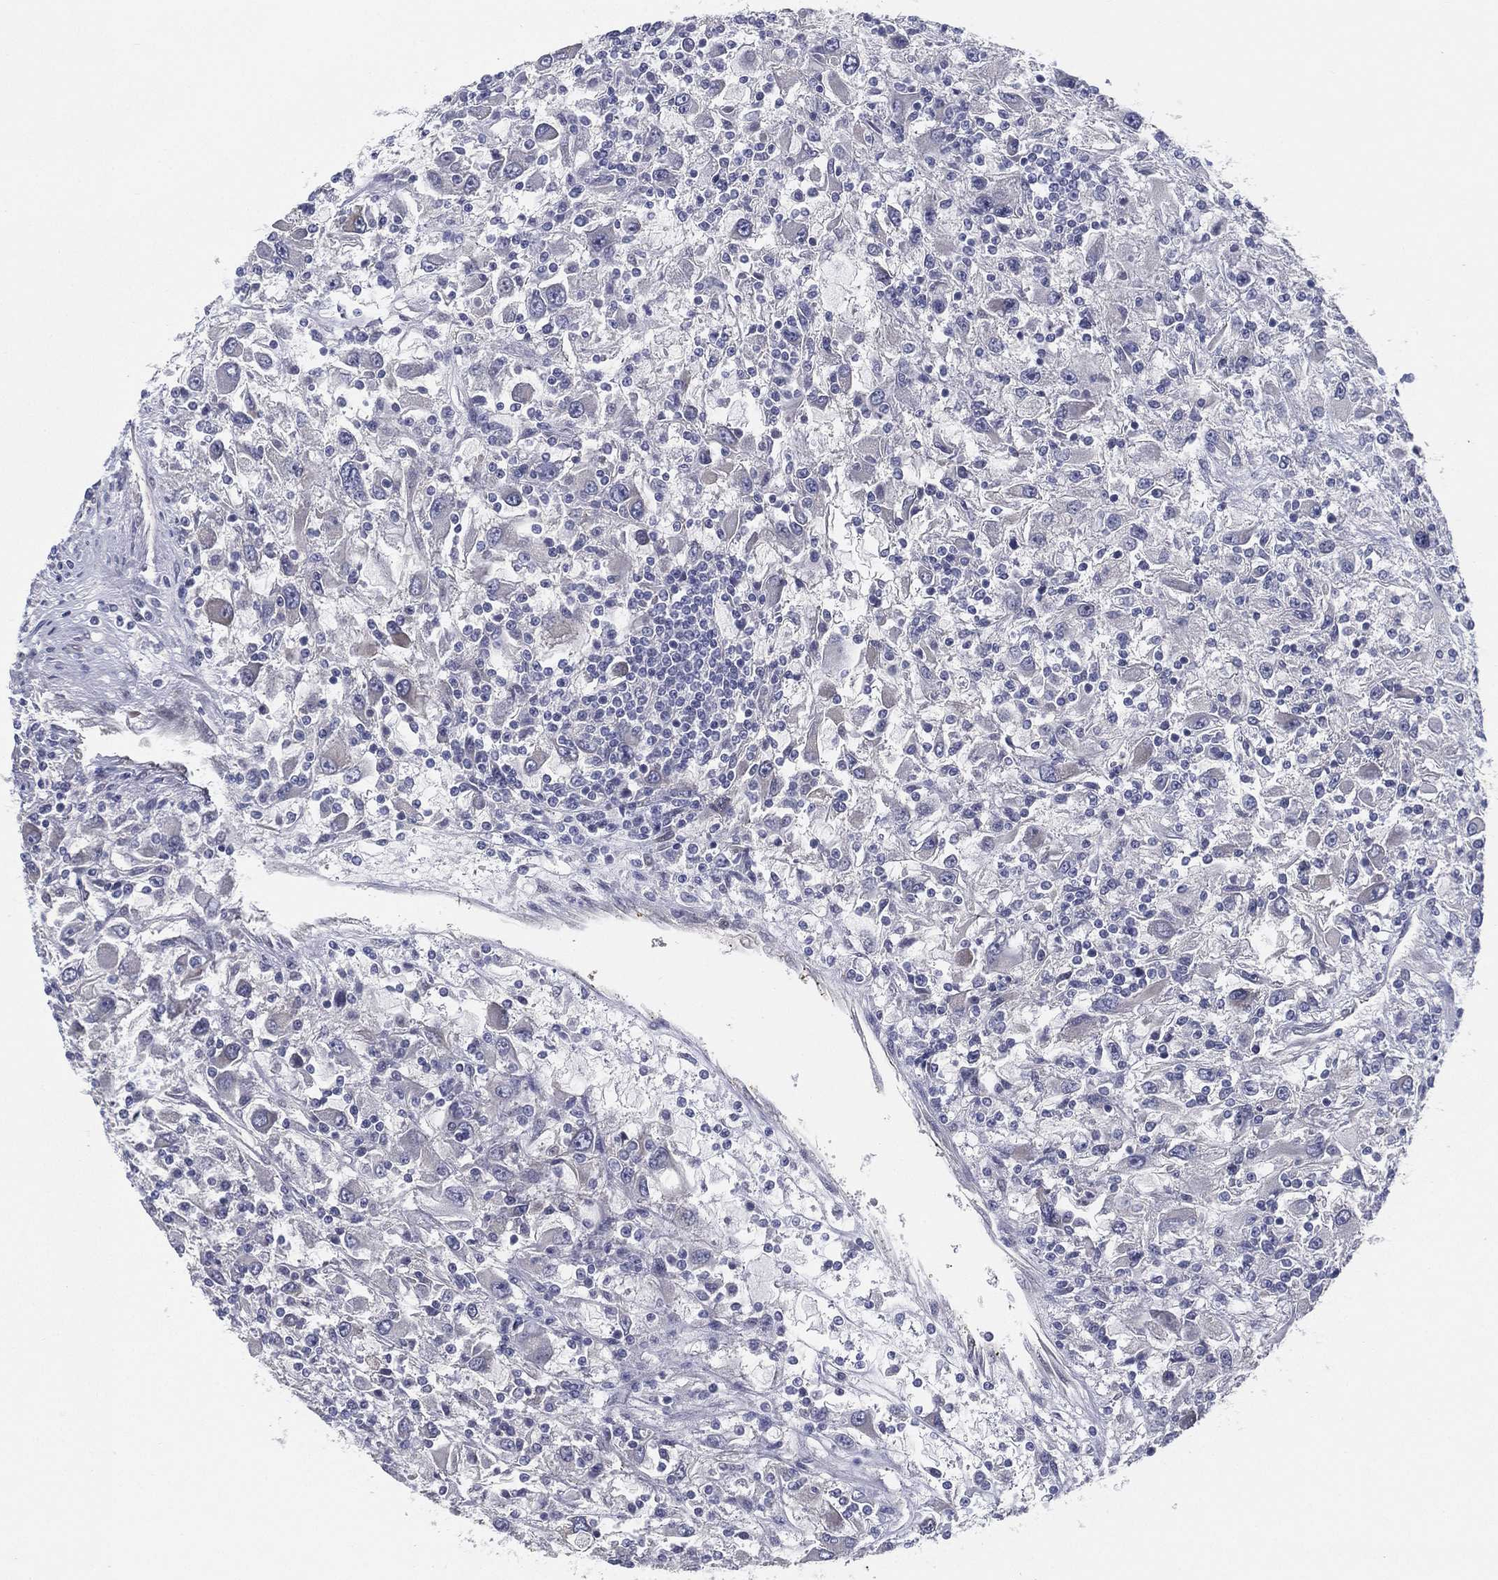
{"staining": {"intensity": "negative", "quantity": "none", "location": "none"}, "tissue": "renal cancer", "cell_type": "Tumor cells", "image_type": "cancer", "snomed": [{"axis": "morphology", "description": "Adenocarcinoma, NOS"}, {"axis": "topography", "description": "Kidney"}], "caption": "This is a micrograph of immunohistochemistry staining of renal cancer (adenocarcinoma), which shows no expression in tumor cells.", "gene": "LRRC56", "patient": {"sex": "female", "age": 67}}